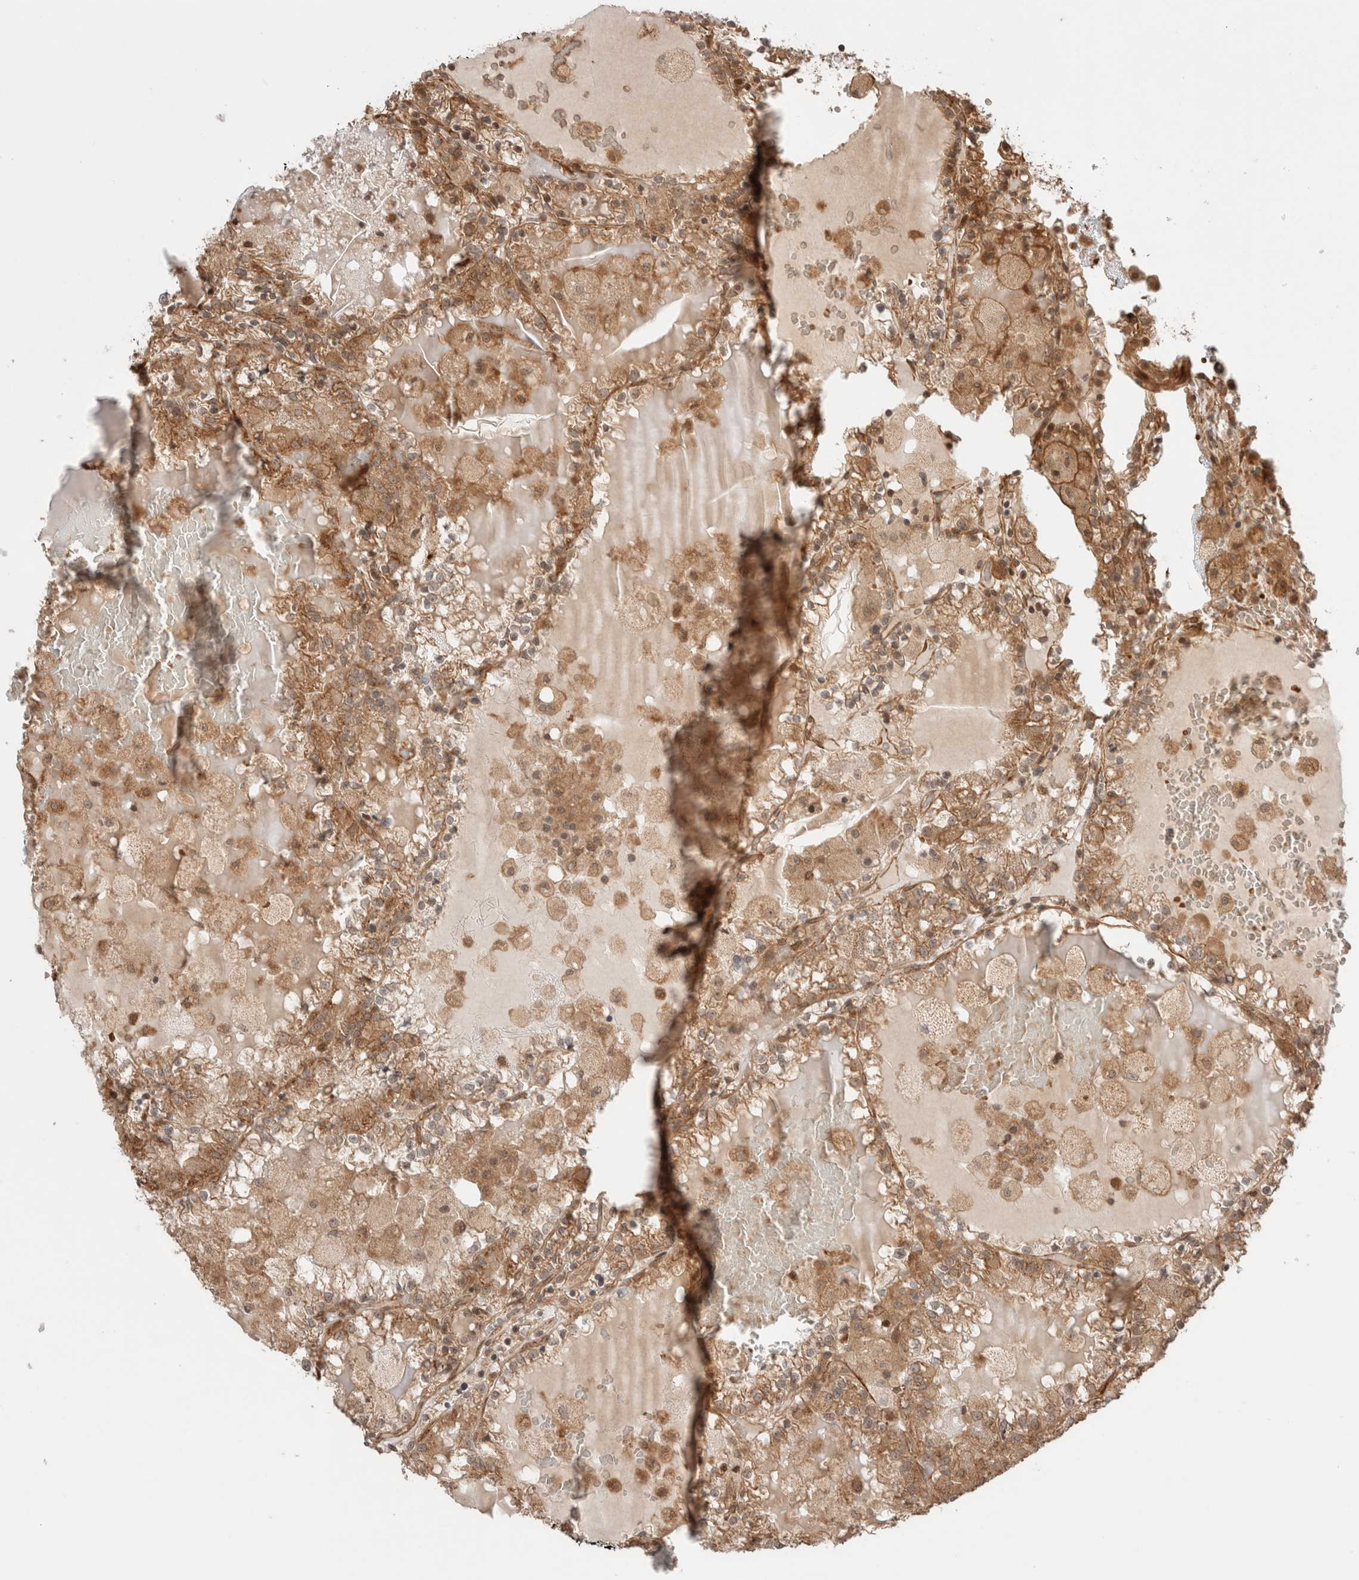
{"staining": {"intensity": "moderate", "quantity": ">75%", "location": "cytoplasmic/membranous"}, "tissue": "renal cancer", "cell_type": "Tumor cells", "image_type": "cancer", "snomed": [{"axis": "morphology", "description": "Adenocarcinoma, NOS"}, {"axis": "topography", "description": "Kidney"}], "caption": "Renal cancer (adenocarcinoma) was stained to show a protein in brown. There is medium levels of moderate cytoplasmic/membranous staining in approximately >75% of tumor cells. (DAB IHC, brown staining for protein, blue staining for nuclei).", "gene": "ZNF649", "patient": {"sex": "female", "age": 56}}